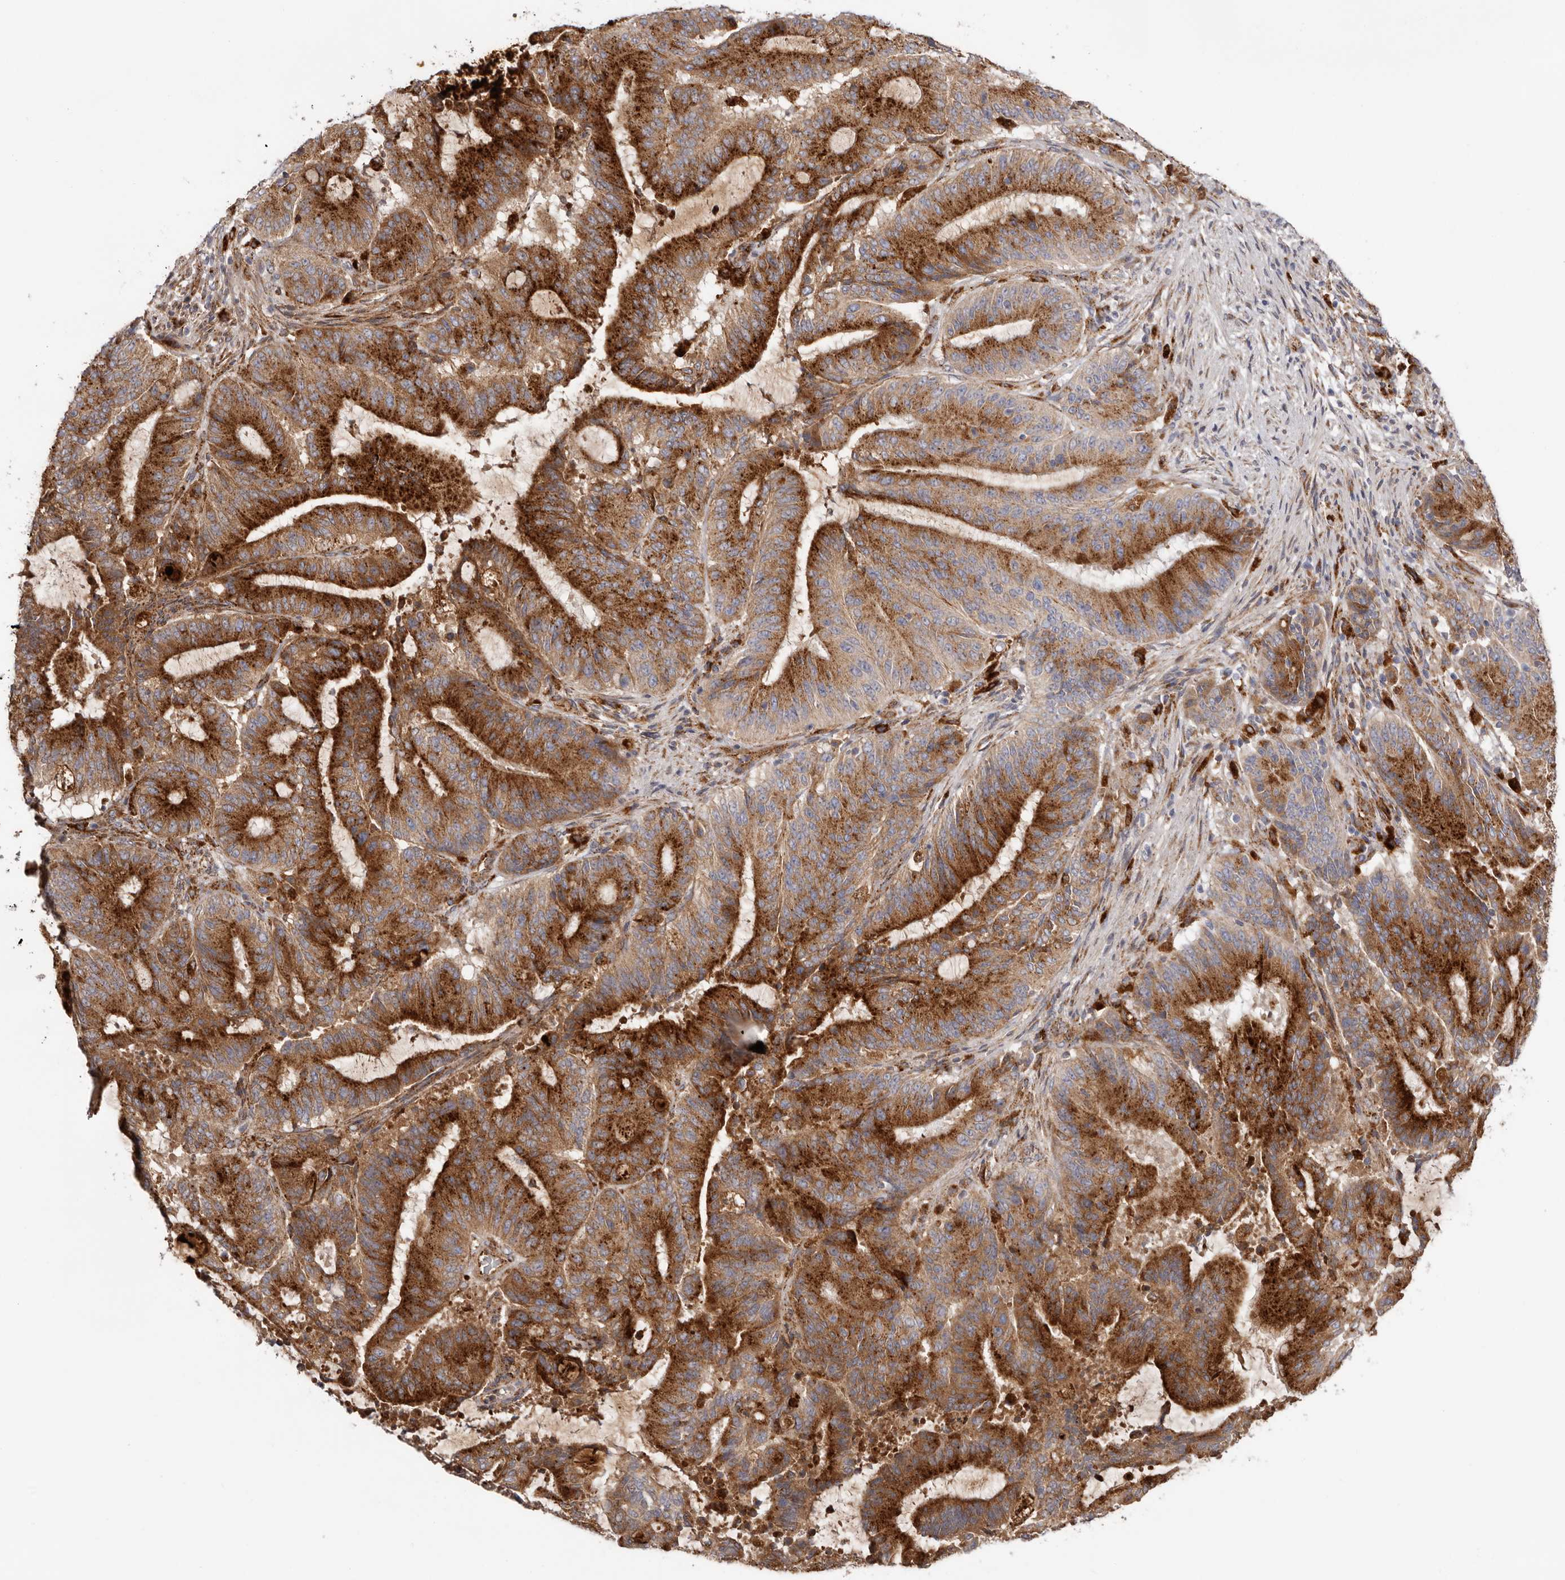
{"staining": {"intensity": "strong", "quantity": ">75%", "location": "cytoplasmic/membranous"}, "tissue": "liver cancer", "cell_type": "Tumor cells", "image_type": "cancer", "snomed": [{"axis": "morphology", "description": "Normal tissue, NOS"}, {"axis": "morphology", "description": "Cholangiocarcinoma"}, {"axis": "topography", "description": "Liver"}, {"axis": "topography", "description": "Peripheral nerve tissue"}], "caption": "High-power microscopy captured an immunohistochemistry (IHC) histopathology image of liver cancer, revealing strong cytoplasmic/membranous expression in about >75% of tumor cells.", "gene": "GRN", "patient": {"sex": "female", "age": 73}}